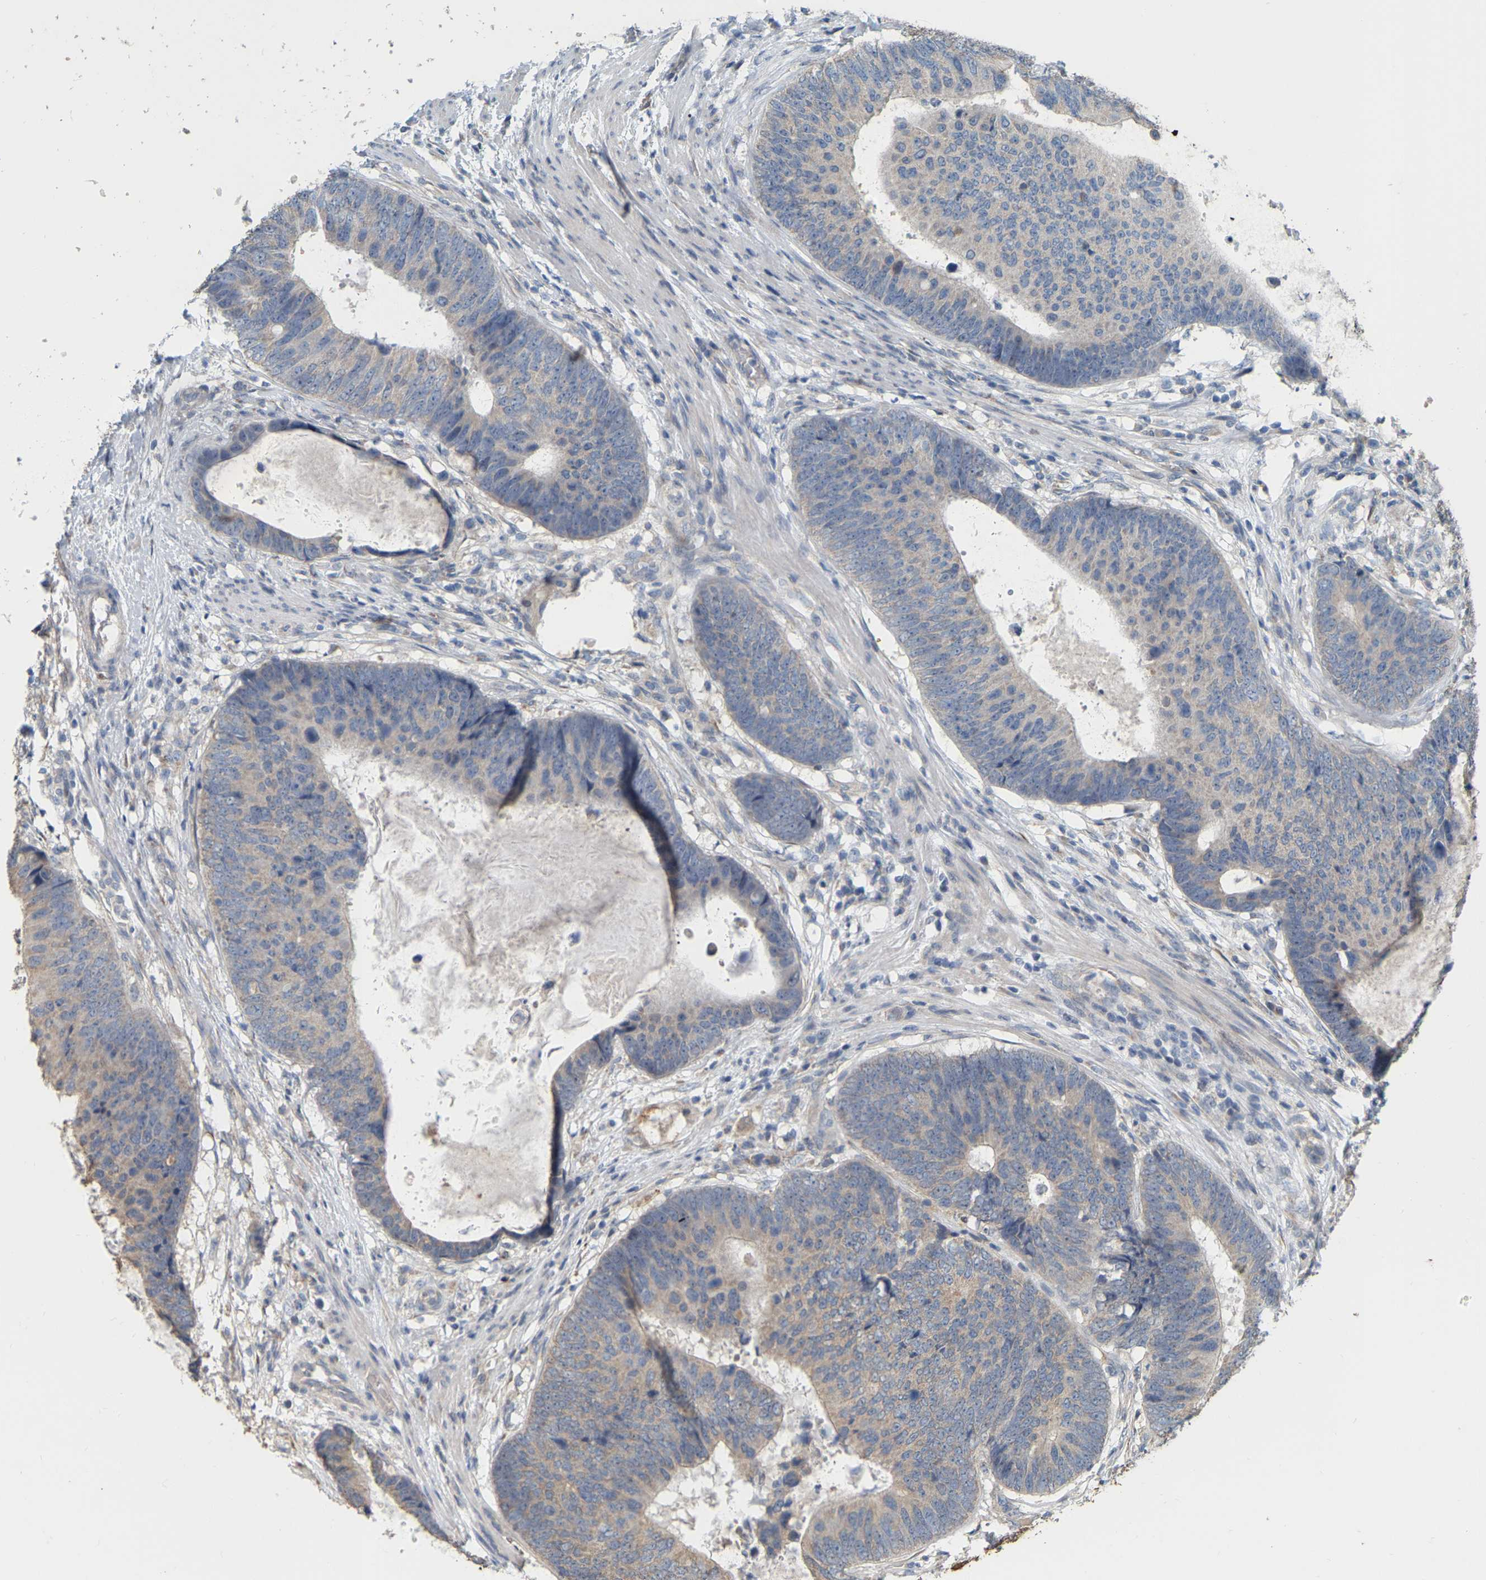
{"staining": {"intensity": "weak", "quantity": "25%-75%", "location": "cytoplasmic/membranous"}, "tissue": "colorectal cancer", "cell_type": "Tumor cells", "image_type": "cancer", "snomed": [{"axis": "morphology", "description": "Adenocarcinoma, NOS"}, {"axis": "topography", "description": "Colon"}], "caption": "IHC micrograph of neoplastic tissue: colorectal adenocarcinoma stained using IHC reveals low levels of weak protein expression localized specifically in the cytoplasmic/membranous of tumor cells, appearing as a cytoplasmic/membranous brown color.", "gene": "SSH1", "patient": {"sex": "male", "age": 56}}